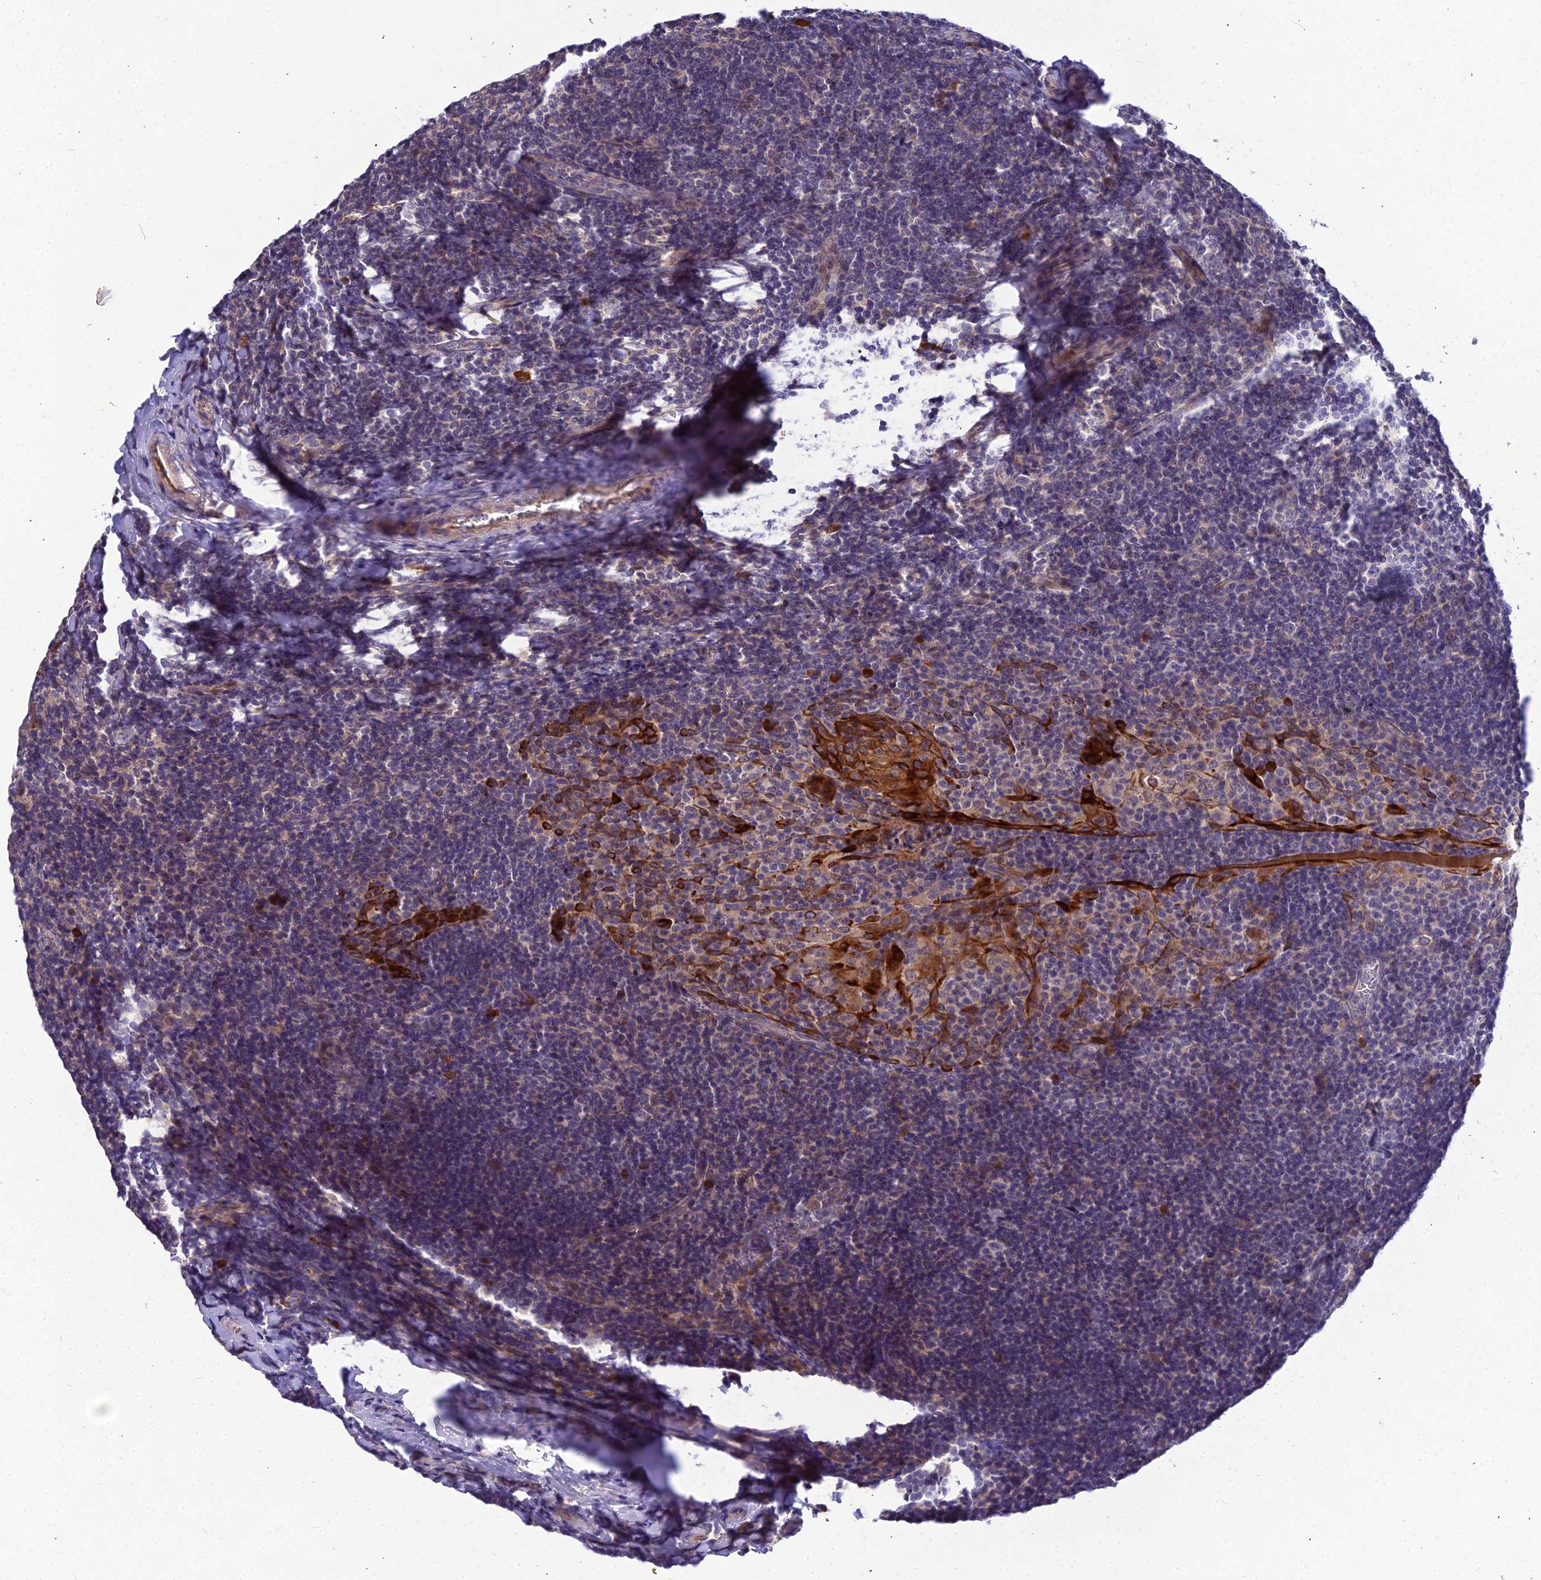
{"staining": {"intensity": "negative", "quantity": "none", "location": "none"}, "tissue": "tonsil", "cell_type": "Germinal center cells", "image_type": "normal", "snomed": [{"axis": "morphology", "description": "Normal tissue, NOS"}, {"axis": "topography", "description": "Tonsil"}], "caption": "IHC of benign human tonsil exhibits no staining in germinal center cells.", "gene": "DMRTA1", "patient": {"sex": "male", "age": 37}}